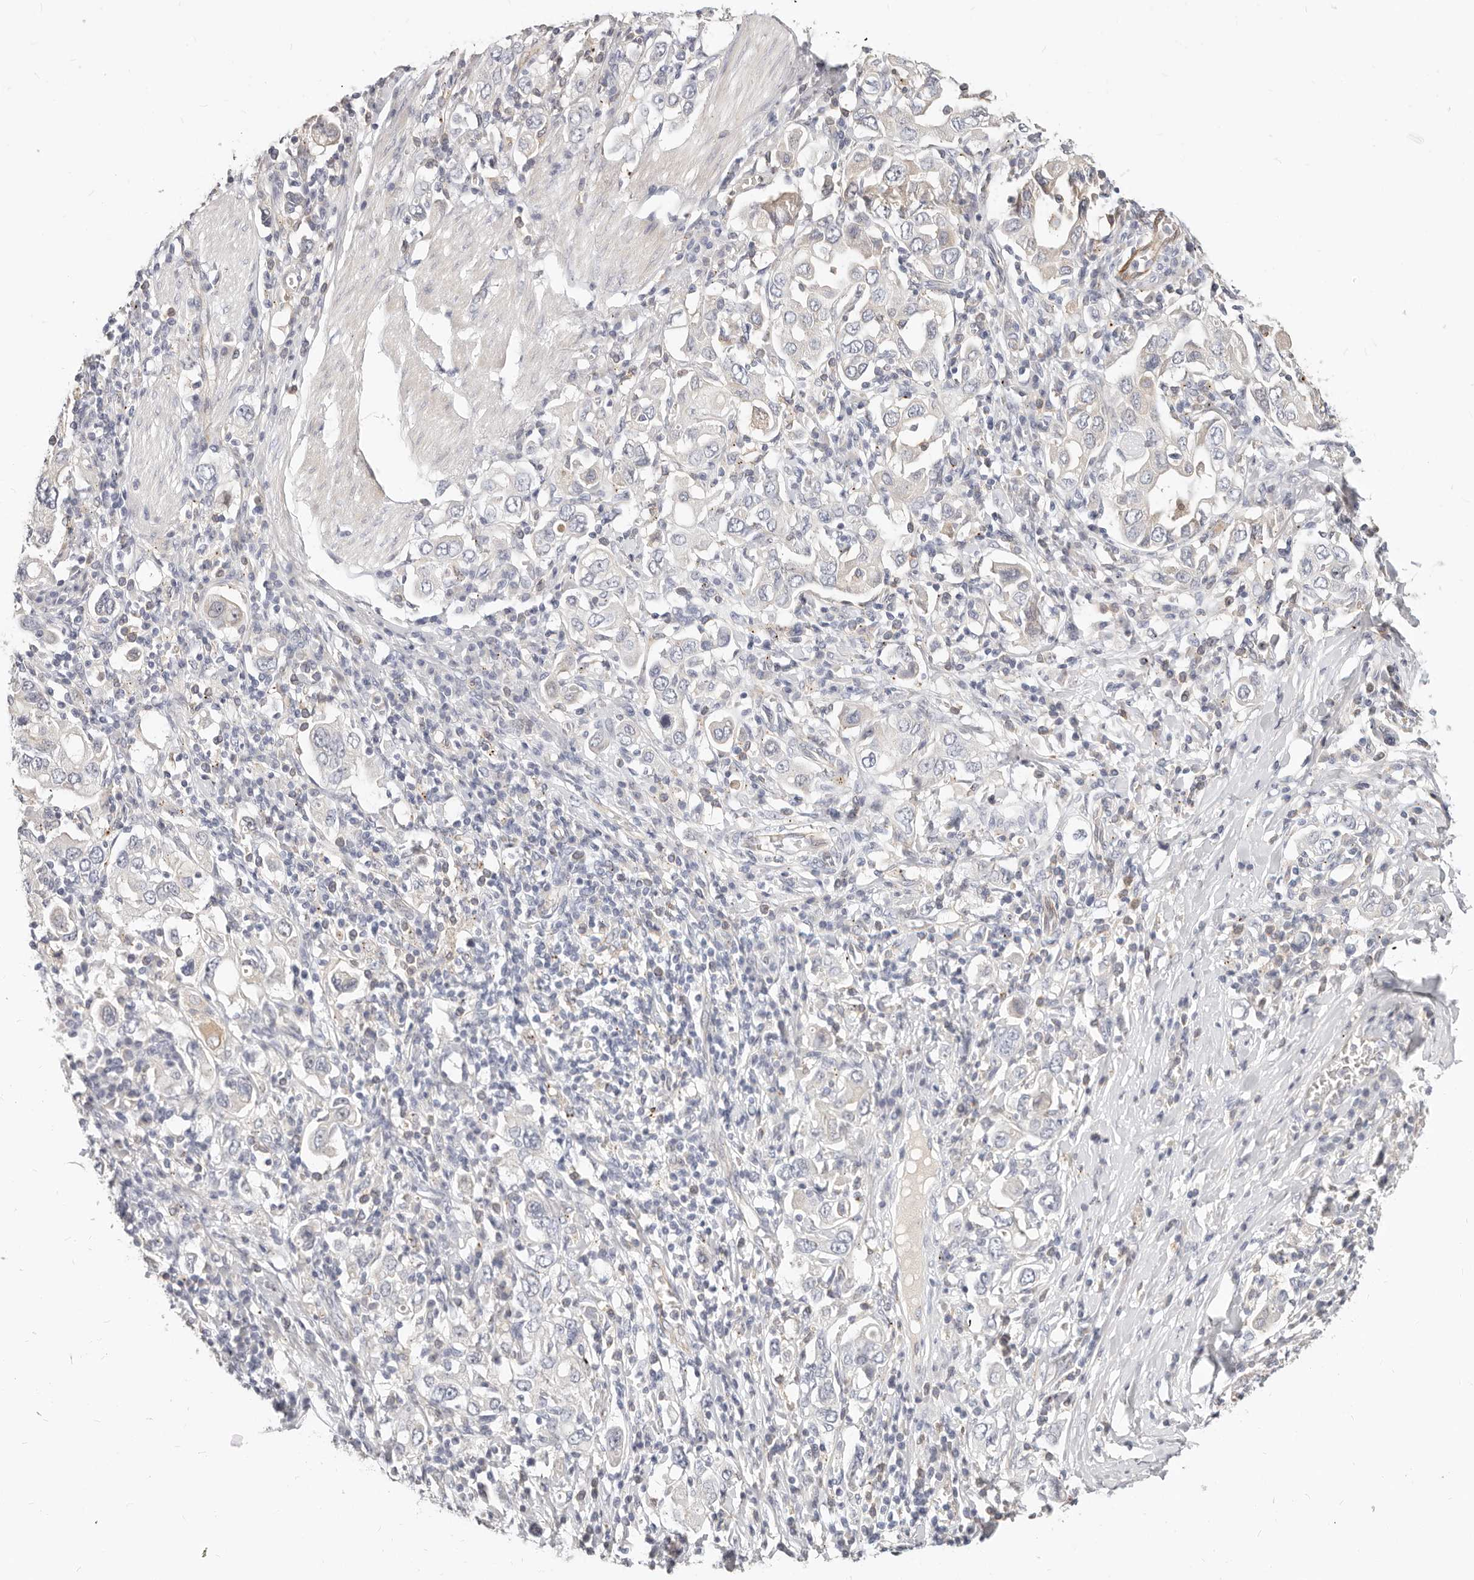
{"staining": {"intensity": "negative", "quantity": "none", "location": "none"}, "tissue": "stomach cancer", "cell_type": "Tumor cells", "image_type": "cancer", "snomed": [{"axis": "morphology", "description": "Adenocarcinoma, NOS"}, {"axis": "topography", "description": "Stomach, upper"}], "caption": "Adenocarcinoma (stomach) was stained to show a protein in brown. There is no significant positivity in tumor cells. Brightfield microscopy of immunohistochemistry stained with DAB (3,3'-diaminobenzidine) (brown) and hematoxylin (blue), captured at high magnification.", "gene": "ZRANB1", "patient": {"sex": "male", "age": 62}}